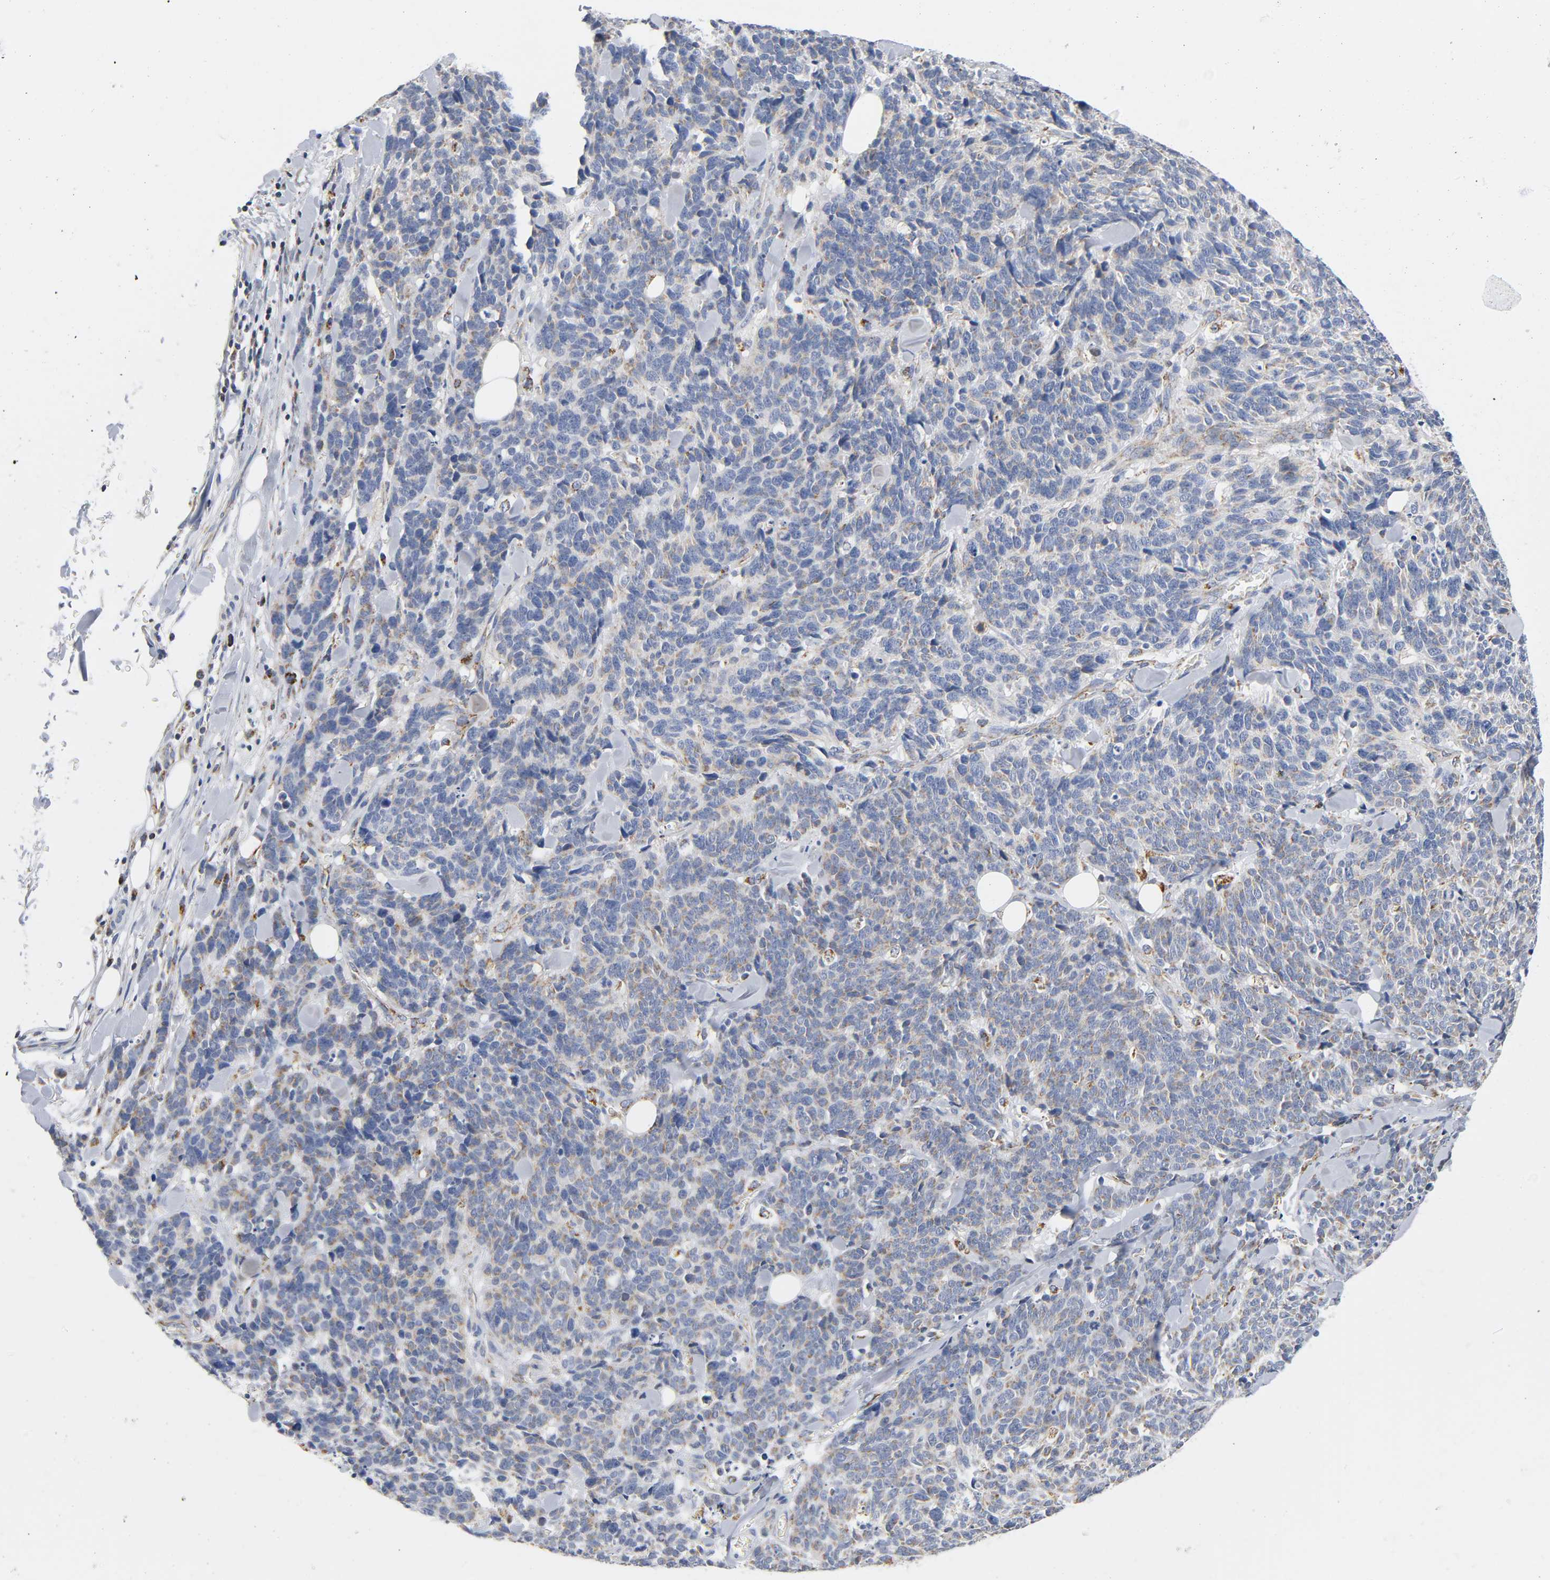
{"staining": {"intensity": "weak", "quantity": "25%-75%", "location": "cytoplasmic/membranous"}, "tissue": "lung cancer", "cell_type": "Tumor cells", "image_type": "cancer", "snomed": [{"axis": "morphology", "description": "Neoplasm, malignant, NOS"}, {"axis": "topography", "description": "Lung"}], "caption": "Immunohistochemical staining of lung neoplasm (malignant) shows low levels of weak cytoplasmic/membranous expression in approximately 25%-75% of tumor cells.", "gene": "BAK1", "patient": {"sex": "female", "age": 58}}